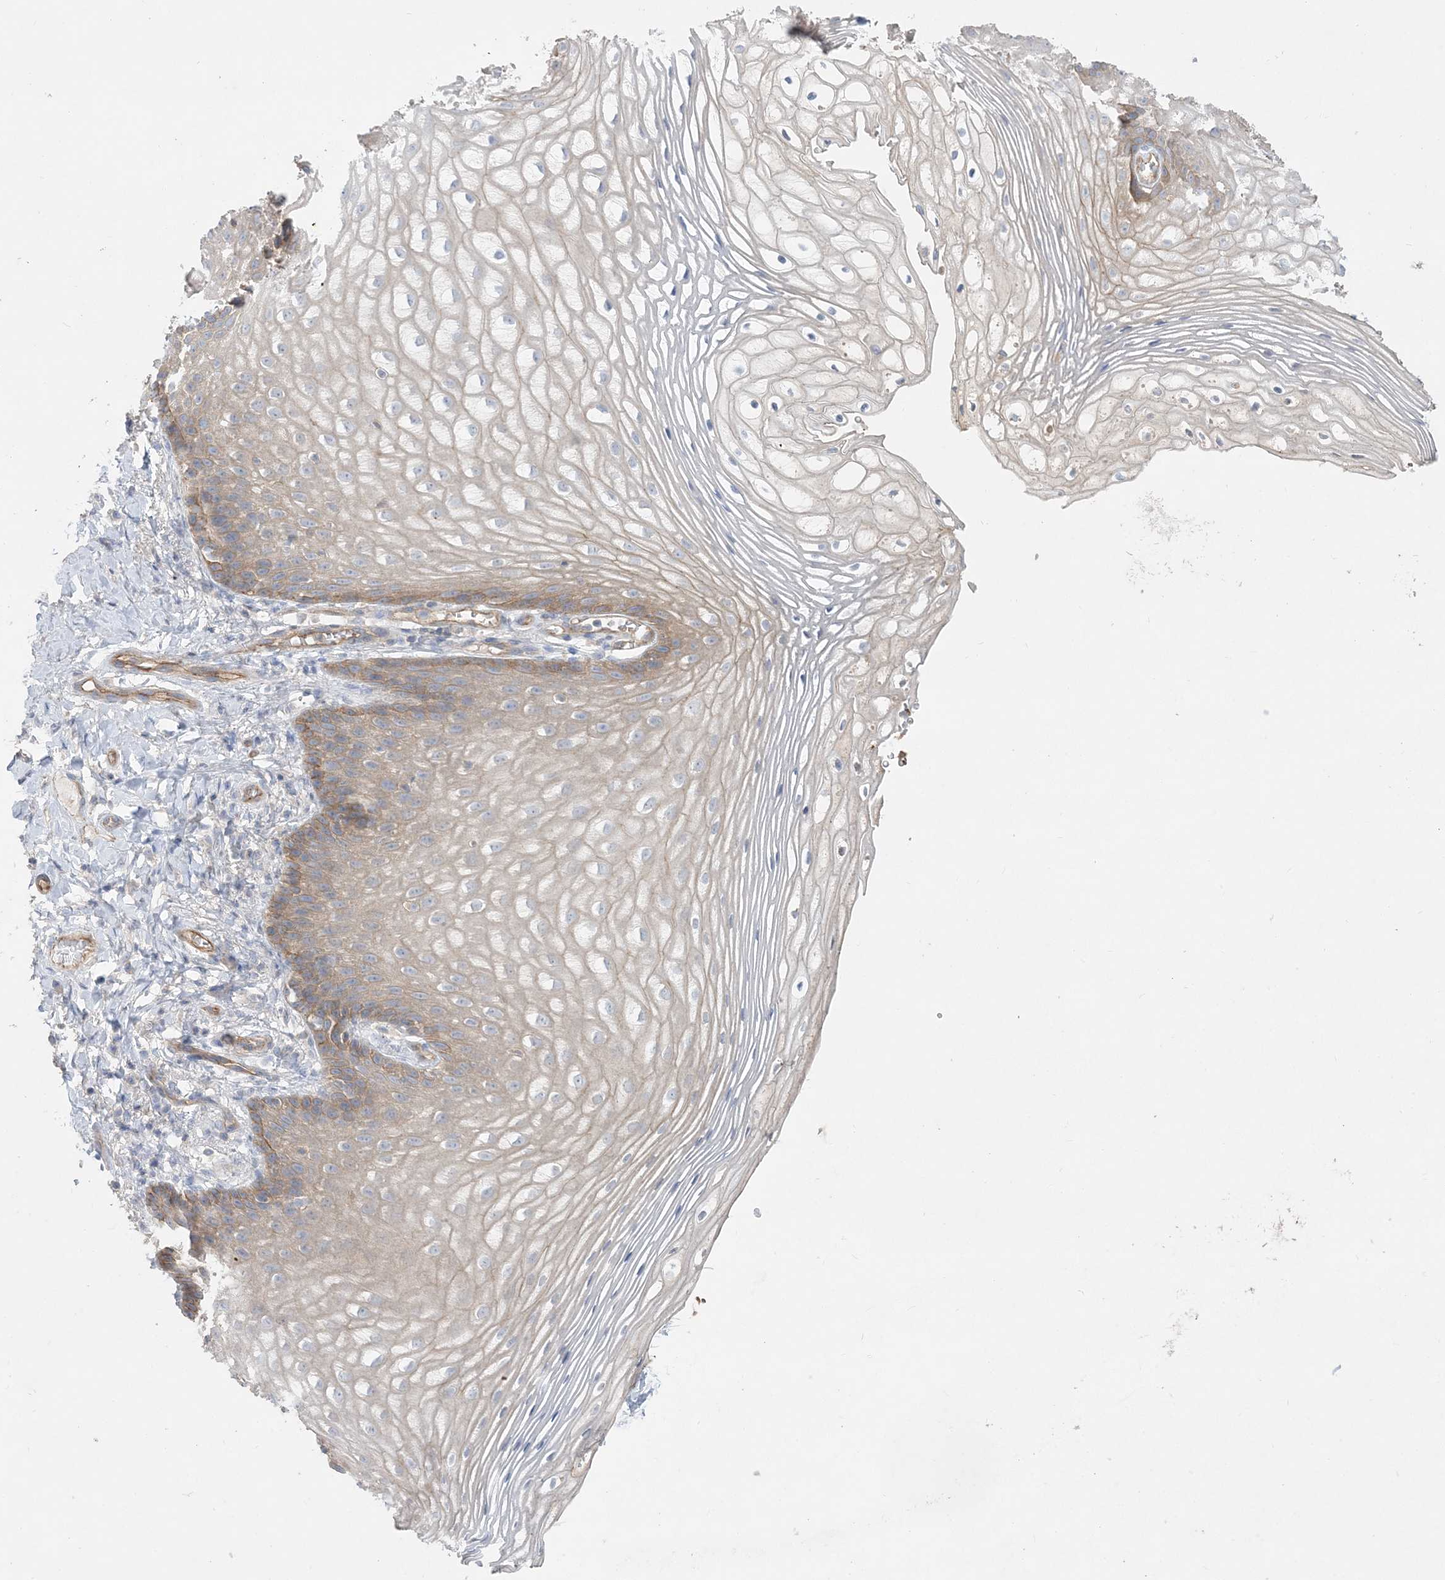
{"staining": {"intensity": "moderate", "quantity": "<25%", "location": "cytoplasmic/membranous"}, "tissue": "vagina", "cell_type": "Squamous epithelial cells", "image_type": "normal", "snomed": [{"axis": "morphology", "description": "Normal tissue, NOS"}, {"axis": "topography", "description": "Vagina"}], "caption": "Brown immunohistochemical staining in benign vagina exhibits moderate cytoplasmic/membranous staining in about <25% of squamous epithelial cells.", "gene": "PIGC", "patient": {"sex": "female", "age": 60}}